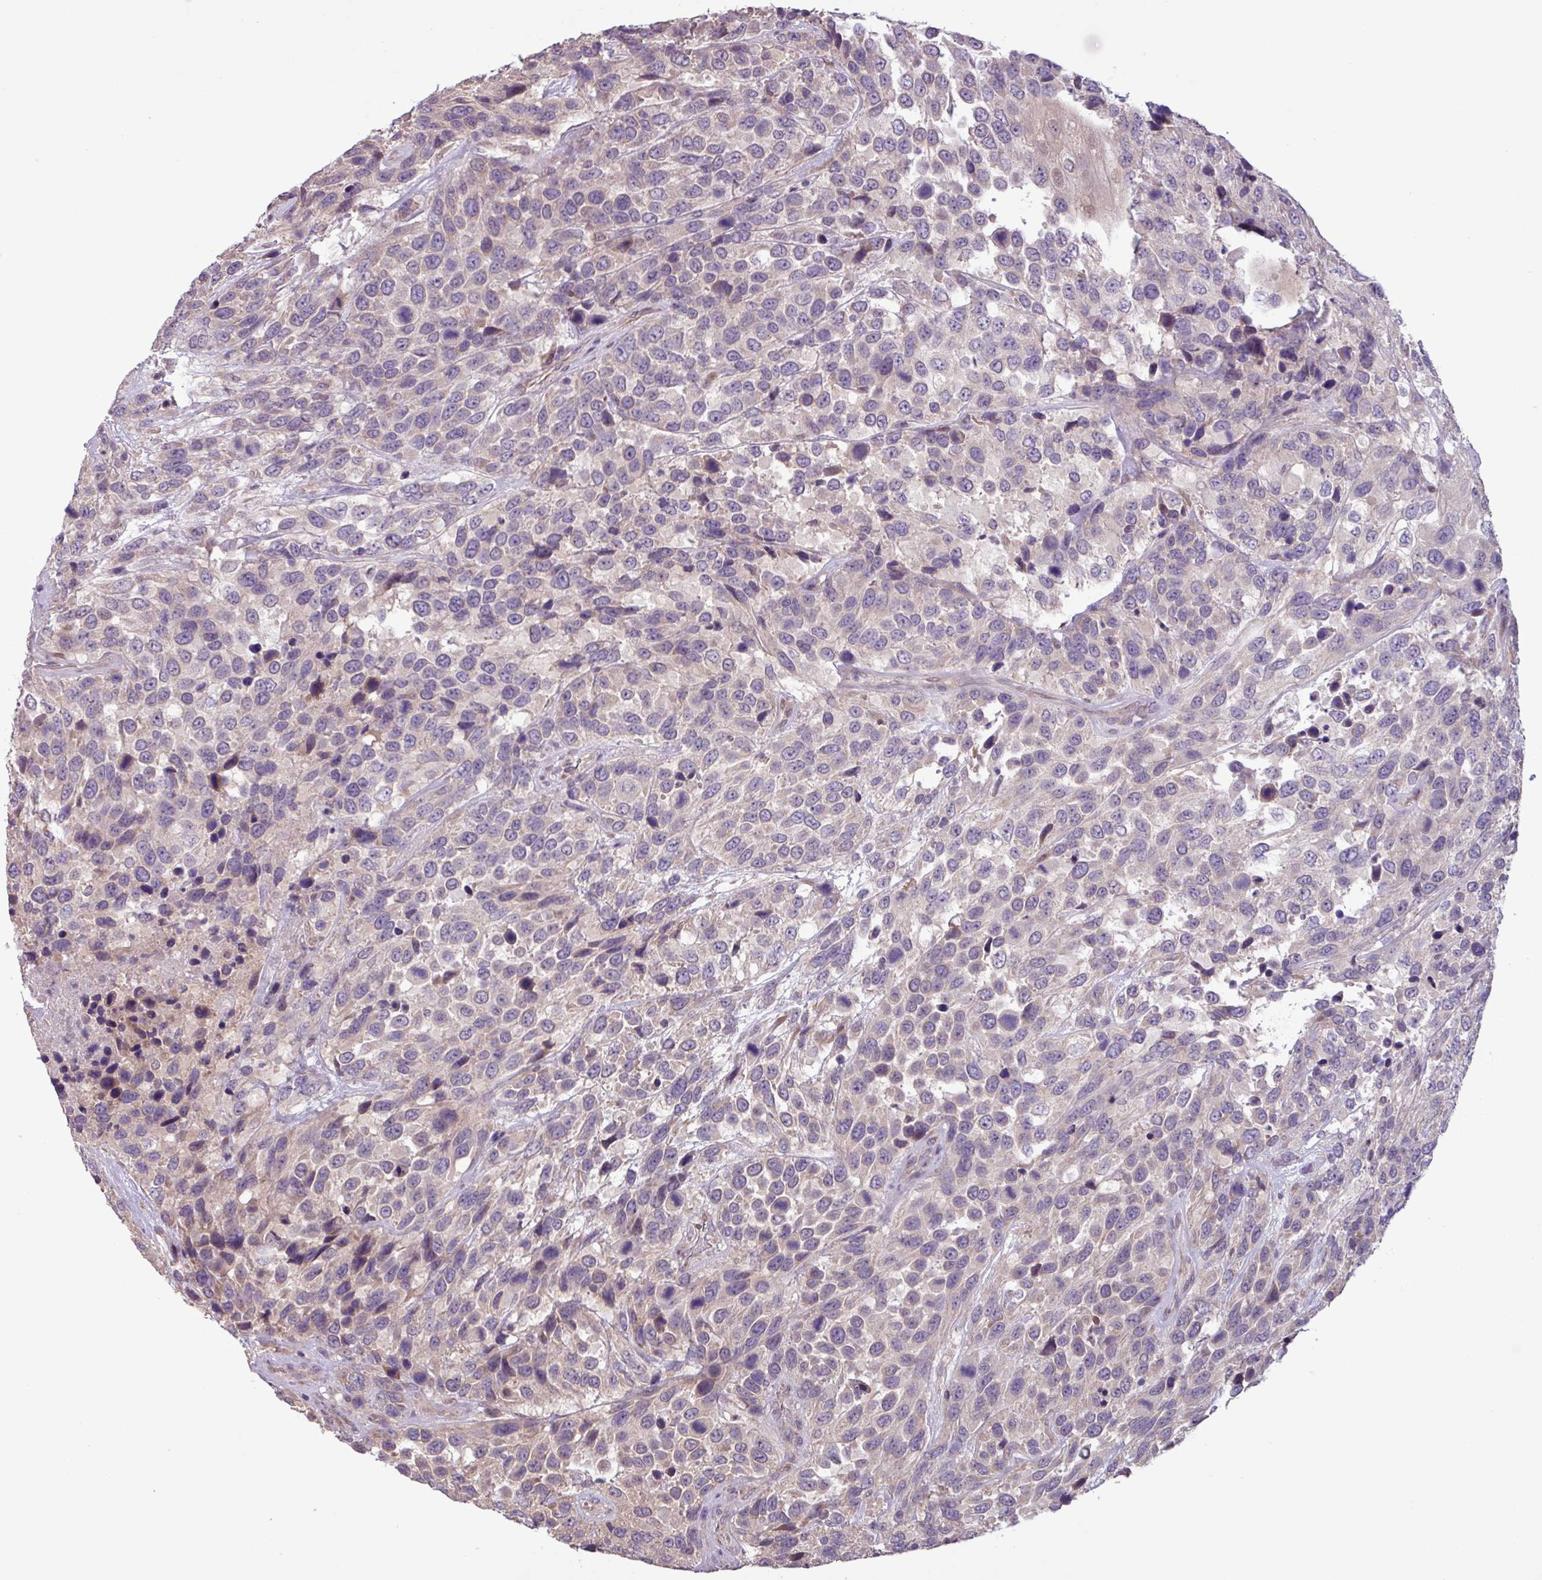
{"staining": {"intensity": "weak", "quantity": "<25%", "location": "cytoplasmic/membranous"}, "tissue": "urothelial cancer", "cell_type": "Tumor cells", "image_type": "cancer", "snomed": [{"axis": "morphology", "description": "Urothelial carcinoma, High grade"}, {"axis": "topography", "description": "Urinary bladder"}], "caption": "Urothelial carcinoma (high-grade) stained for a protein using immunohistochemistry demonstrates no expression tumor cells.", "gene": "C20orf27", "patient": {"sex": "female", "age": 70}}